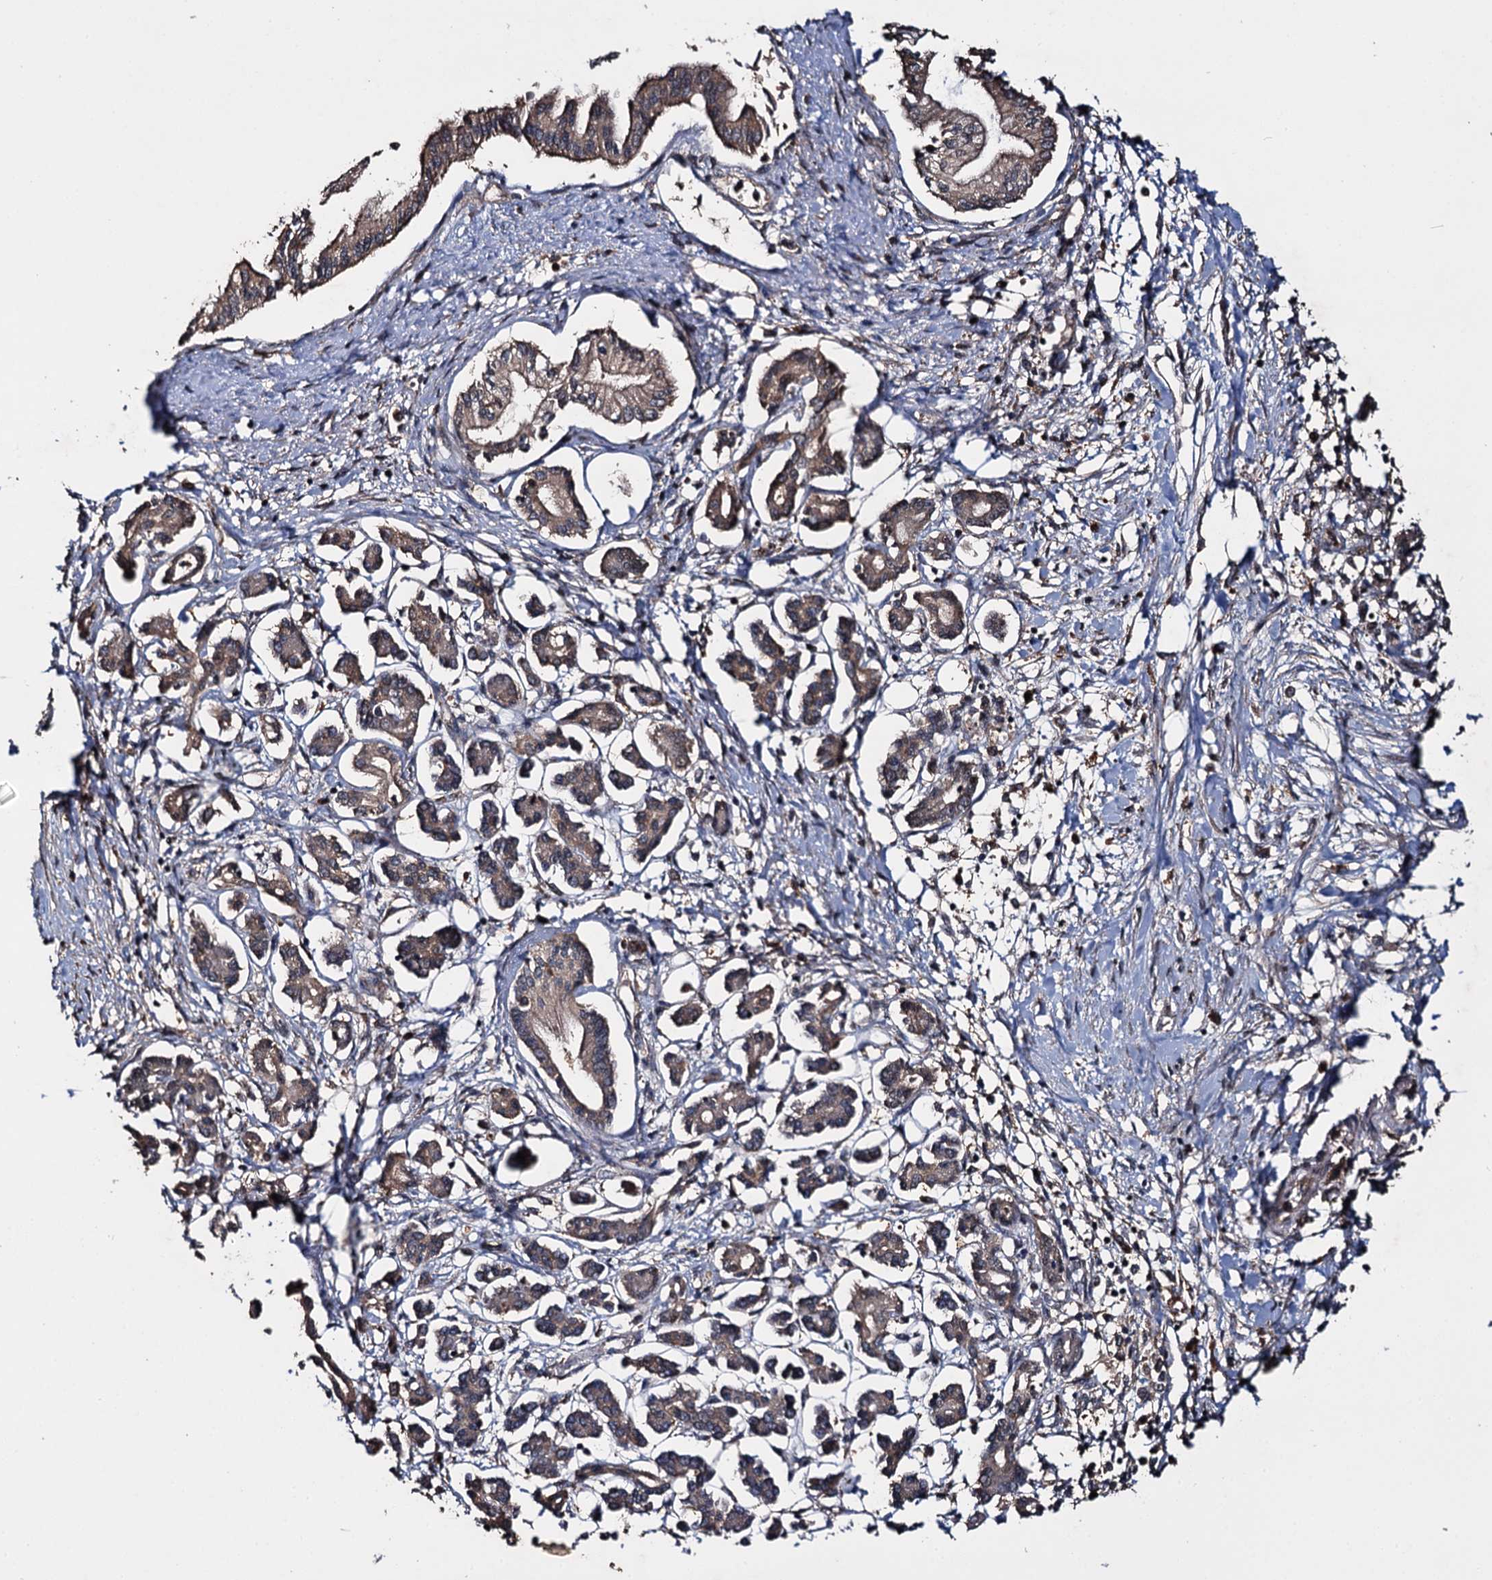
{"staining": {"intensity": "moderate", "quantity": ">75%", "location": "cytoplasmic/membranous"}, "tissue": "pancreatic cancer", "cell_type": "Tumor cells", "image_type": "cancer", "snomed": [{"axis": "morphology", "description": "Adenocarcinoma, NOS"}, {"axis": "topography", "description": "Pancreas"}], "caption": "Protein expression analysis of human pancreatic cancer (adenocarcinoma) reveals moderate cytoplasmic/membranous positivity in about >75% of tumor cells. The protein of interest is shown in brown color, while the nuclei are stained blue.", "gene": "SLC46A3", "patient": {"sex": "female", "age": 50}}